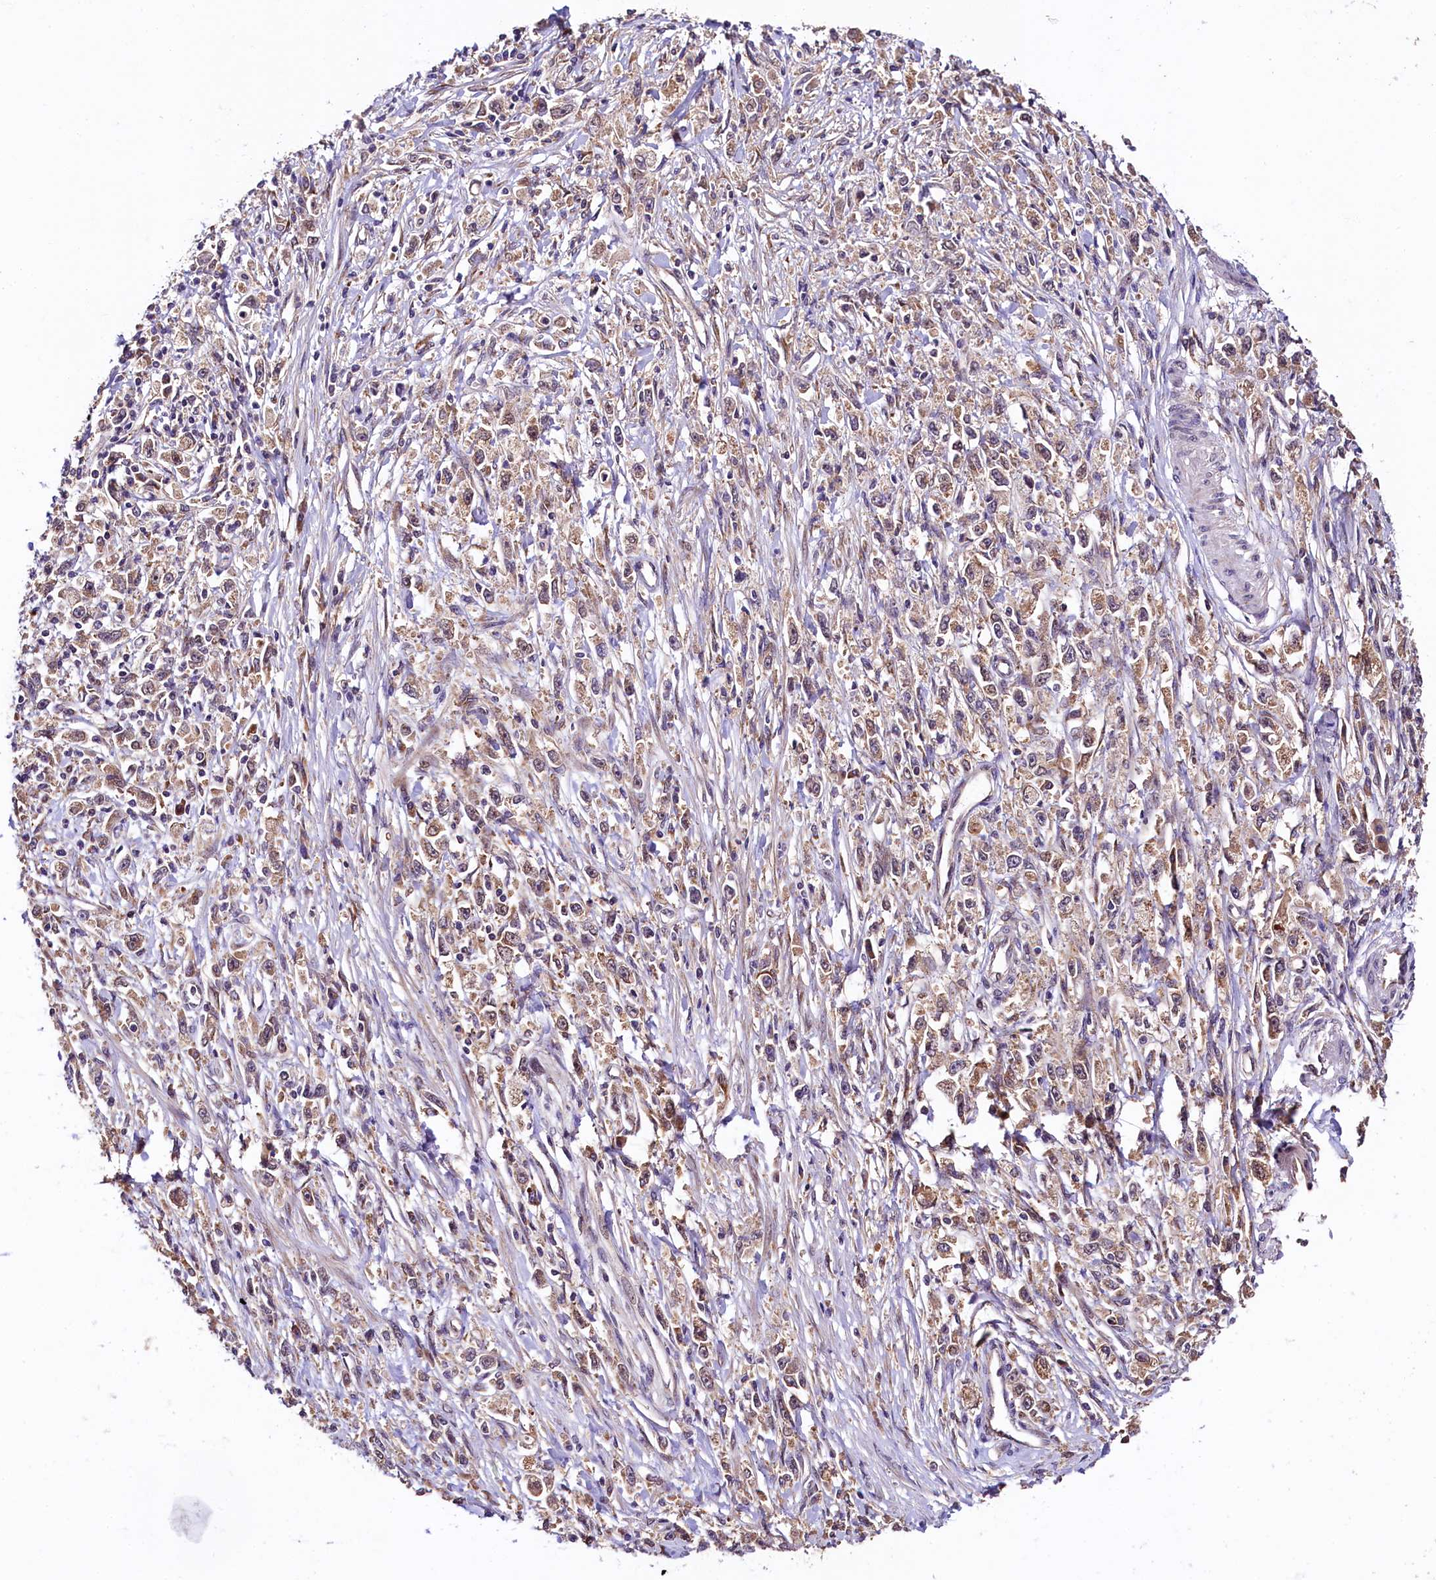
{"staining": {"intensity": "weak", "quantity": "25%-75%", "location": "cytoplasmic/membranous"}, "tissue": "stomach cancer", "cell_type": "Tumor cells", "image_type": "cancer", "snomed": [{"axis": "morphology", "description": "Adenocarcinoma, NOS"}, {"axis": "topography", "description": "Stomach"}], "caption": "Brown immunohistochemical staining in stomach cancer (adenocarcinoma) shows weak cytoplasmic/membranous positivity in about 25%-75% of tumor cells.", "gene": "VPS35", "patient": {"sex": "female", "age": 59}}